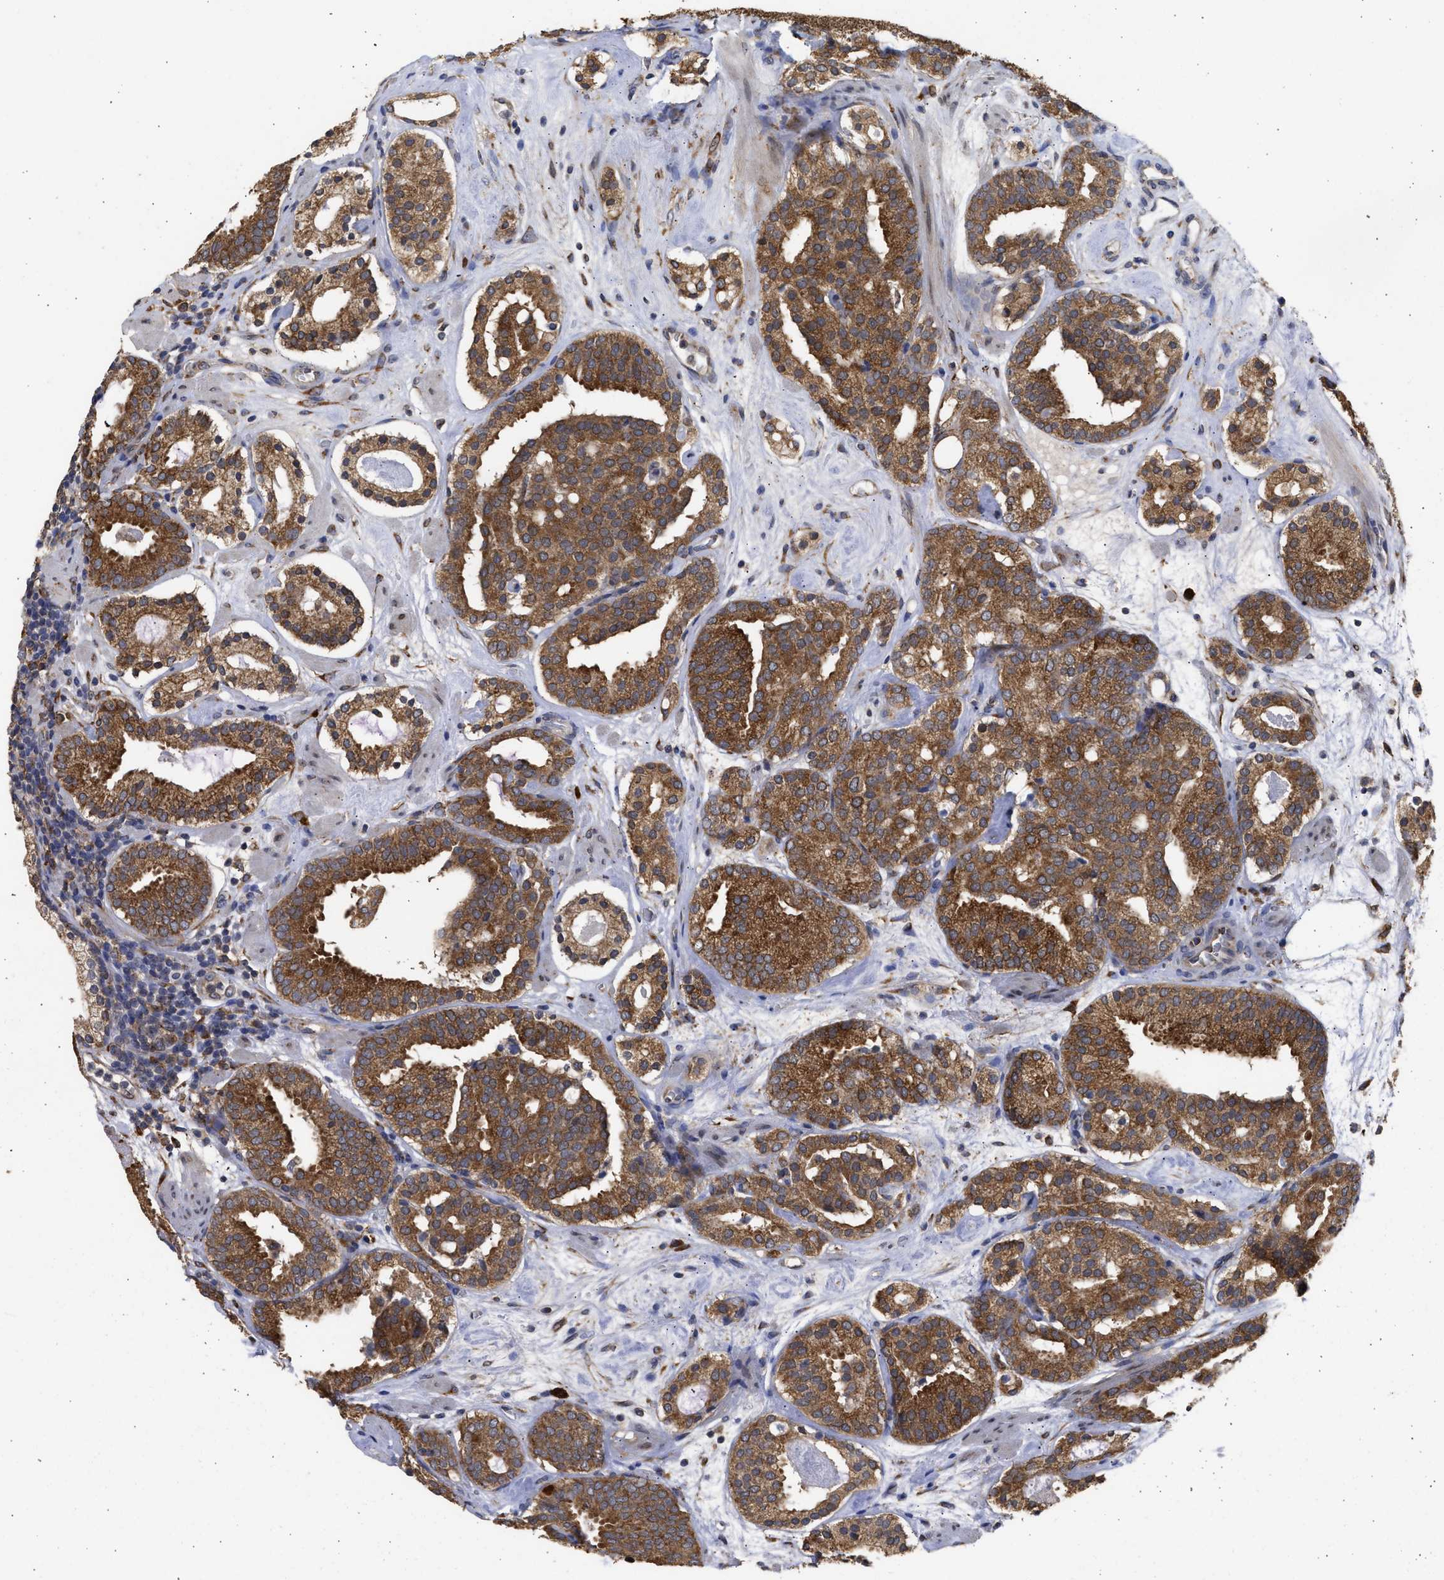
{"staining": {"intensity": "strong", "quantity": ">75%", "location": "cytoplasmic/membranous"}, "tissue": "prostate cancer", "cell_type": "Tumor cells", "image_type": "cancer", "snomed": [{"axis": "morphology", "description": "Adenocarcinoma, Low grade"}, {"axis": "topography", "description": "Prostate"}], "caption": "About >75% of tumor cells in human prostate low-grade adenocarcinoma display strong cytoplasmic/membranous protein positivity as visualized by brown immunohistochemical staining.", "gene": "DNAJC1", "patient": {"sex": "male", "age": 69}}